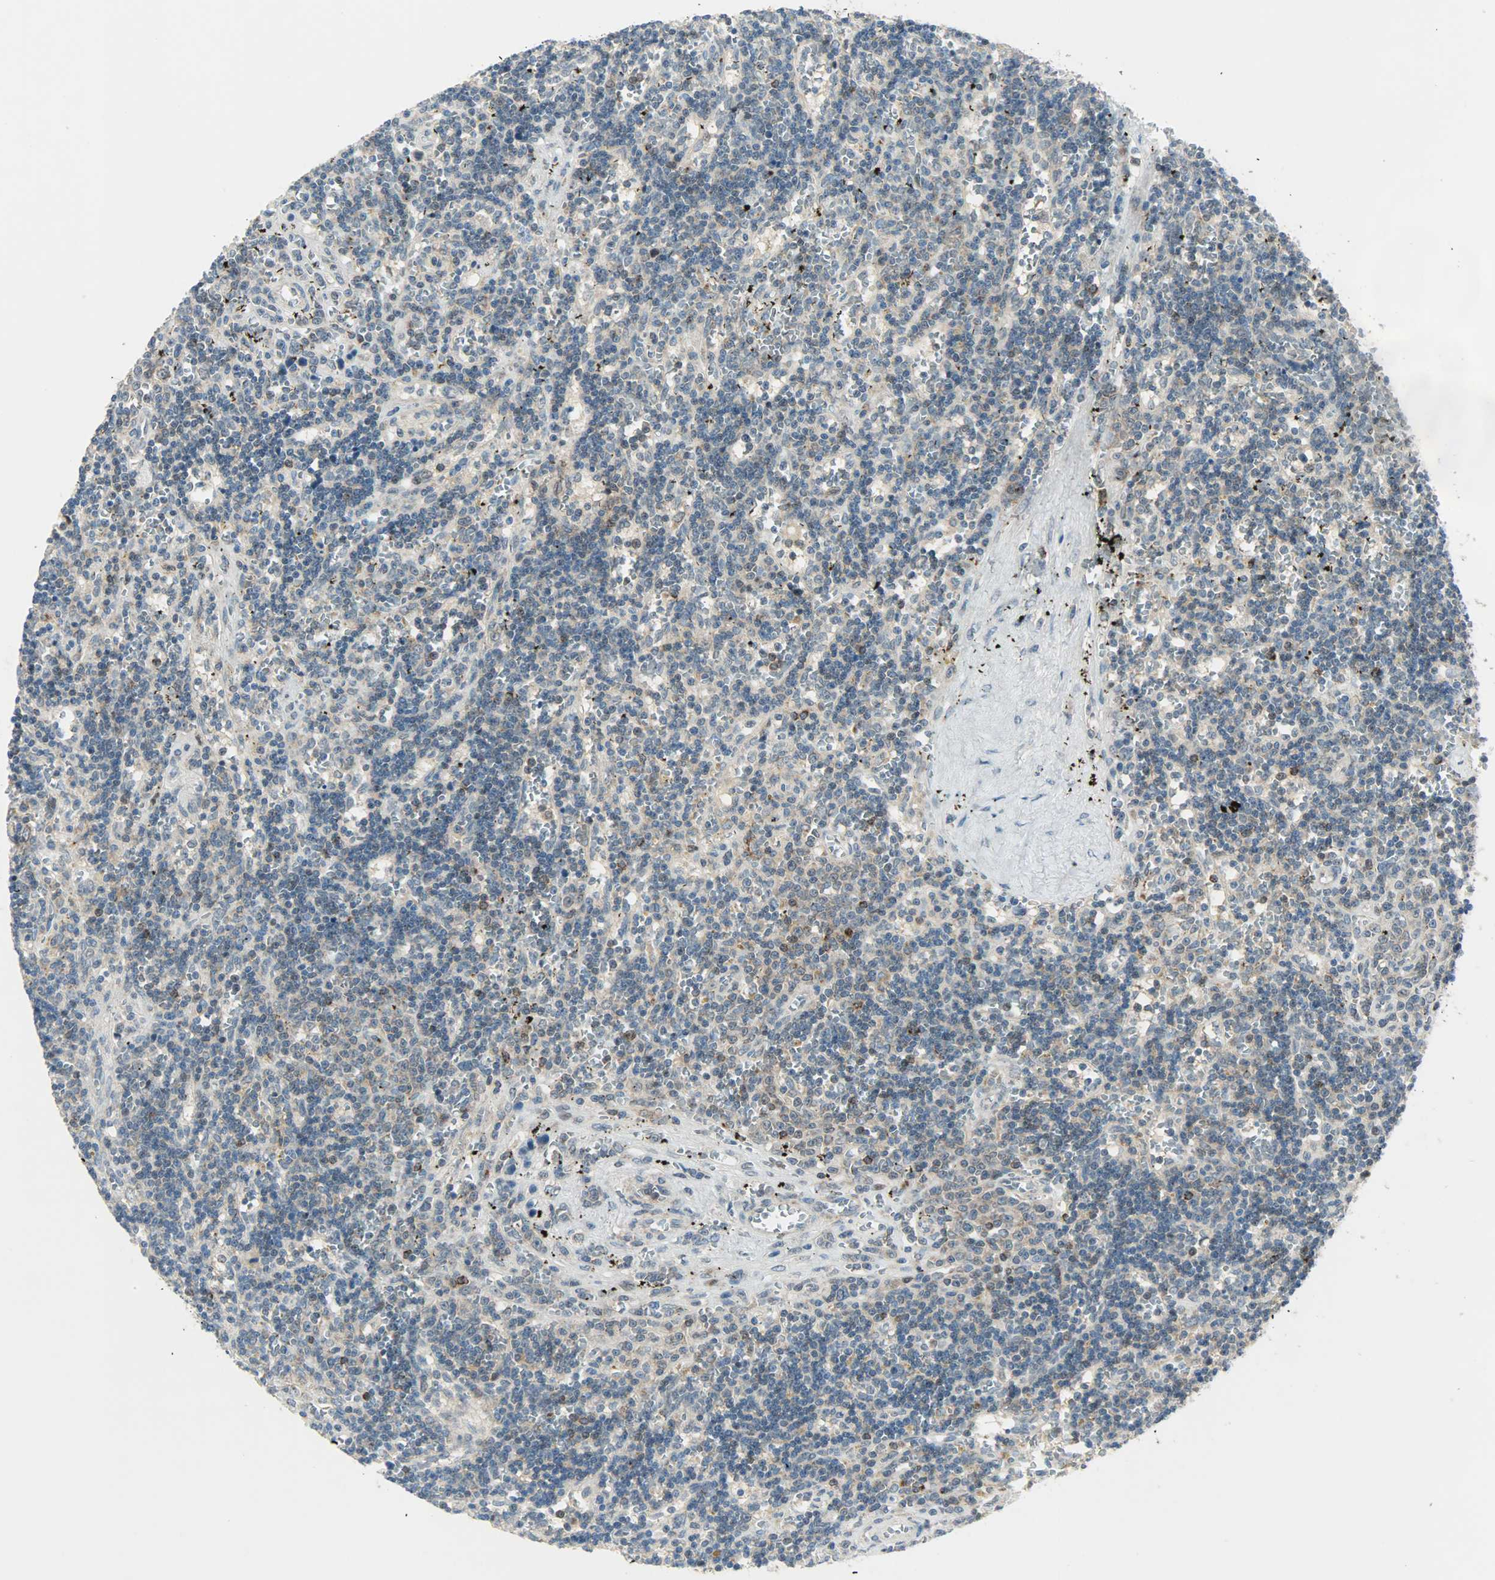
{"staining": {"intensity": "weak", "quantity": "25%-75%", "location": "cytoplasmic/membranous"}, "tissue": "lymphoma", "cell_type": "Tumor cells", "image_type": "cancer", "snomed": [{"axis": "morphology", "description": "Malignant lymphoma, non-Hodgkin's type, Low grade"}, {"axis": "topography", "description": "Spleen"}], "caption": "This histopathology image exhibits IHC staining of human lymphoma, with low weak cytoplasmic/membranous positivity in approximately 25%-75% of tumor cells.", "gene": "IL15", "patient": {"sex": "male", "age": 60}}